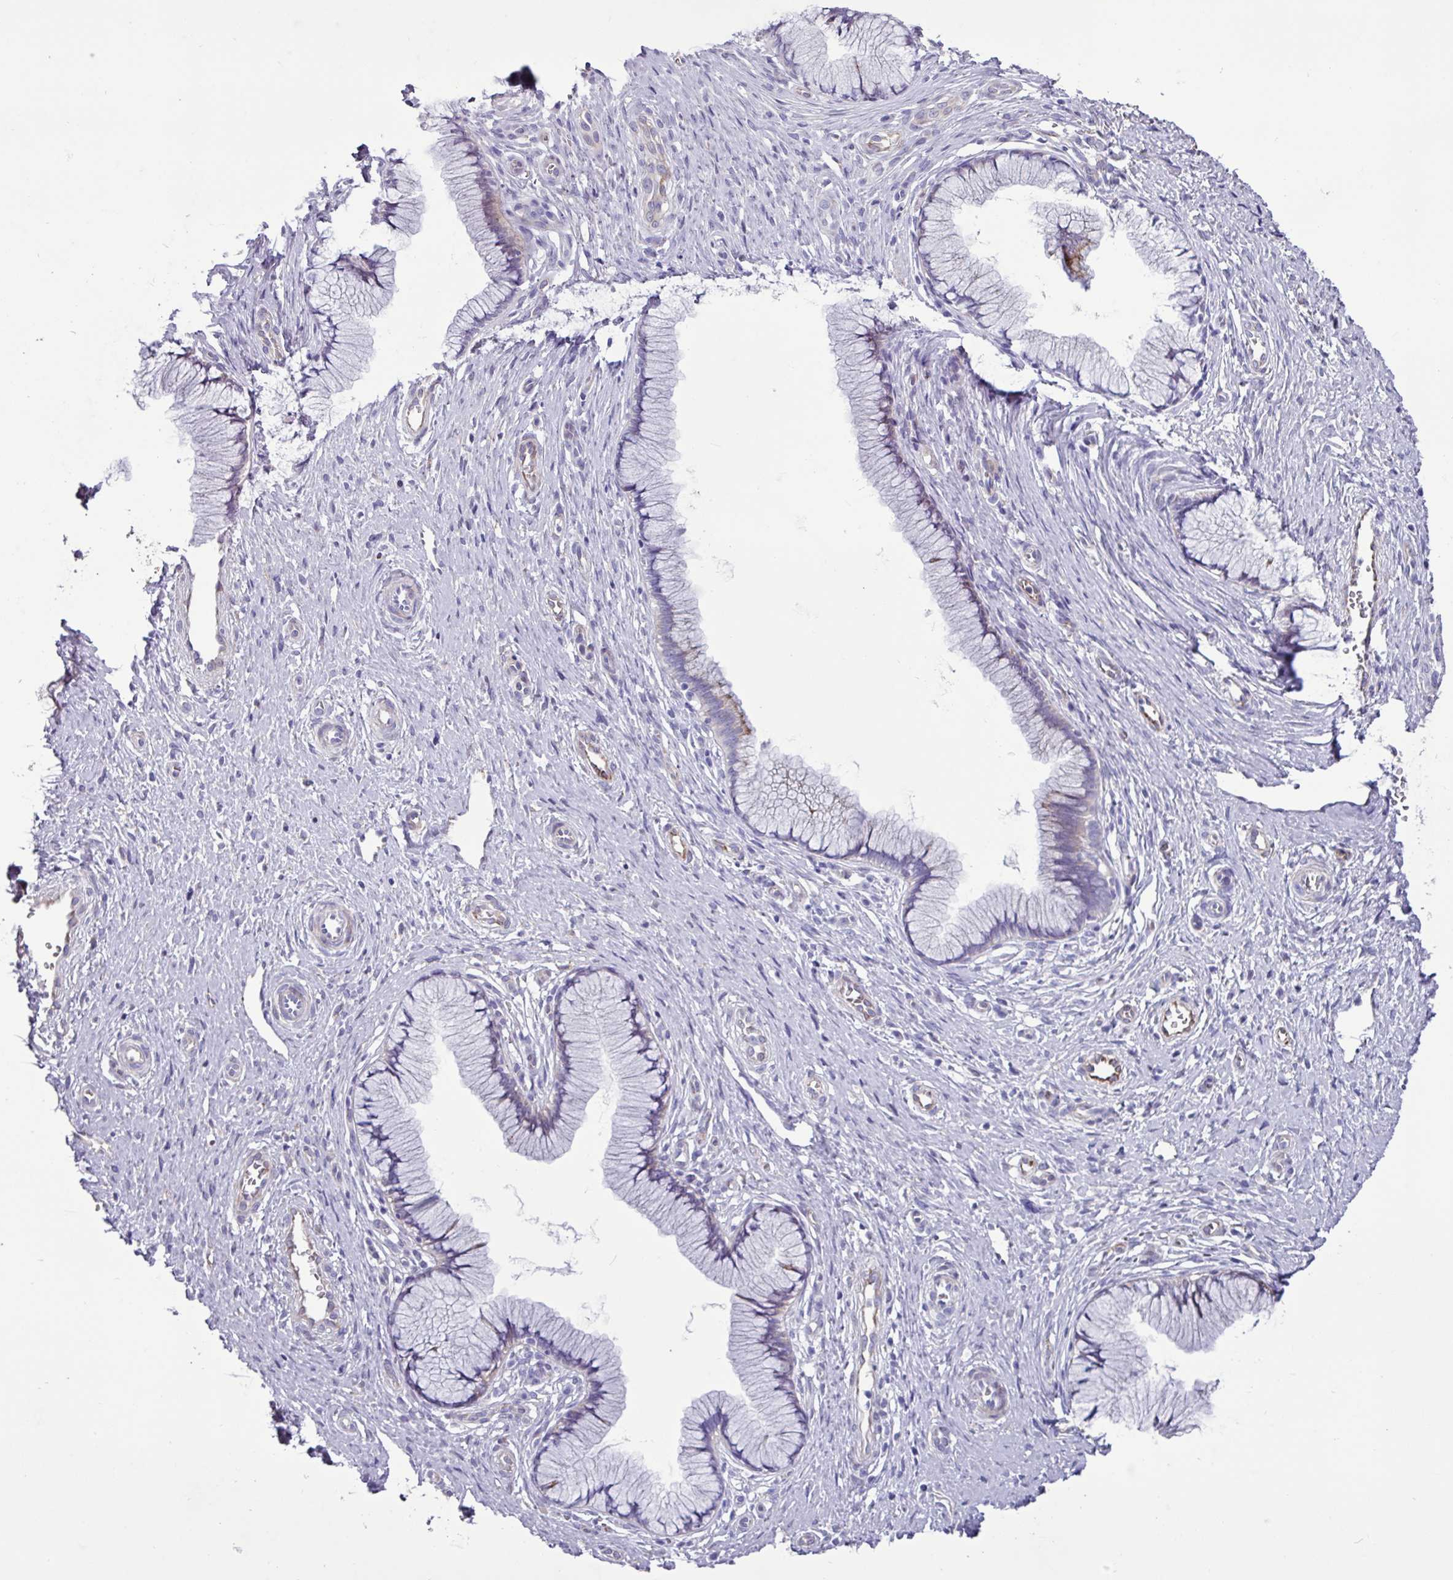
{"staining": {"intensity": "moderate", "quantity": "<25%", "location": "cytoplasmic/membranous"}, "tissue": "cervix", "cell_type": "Glandular cells", "image_type": "normal", "snomed": [{"axis": "morphology", "description": "Normal tissue, NOS"}, {"axis": "topography", "description": "Cervix"}], "caption": "Benign cervix exhibits moderate cytoplasmic/membranous staining in approximately <25% of glandular cells (Brightfield microscopy of DAB IHC at high magnification)..", "gene": "PPP1R35", "patient": {"sex": "female", "age": 36}}